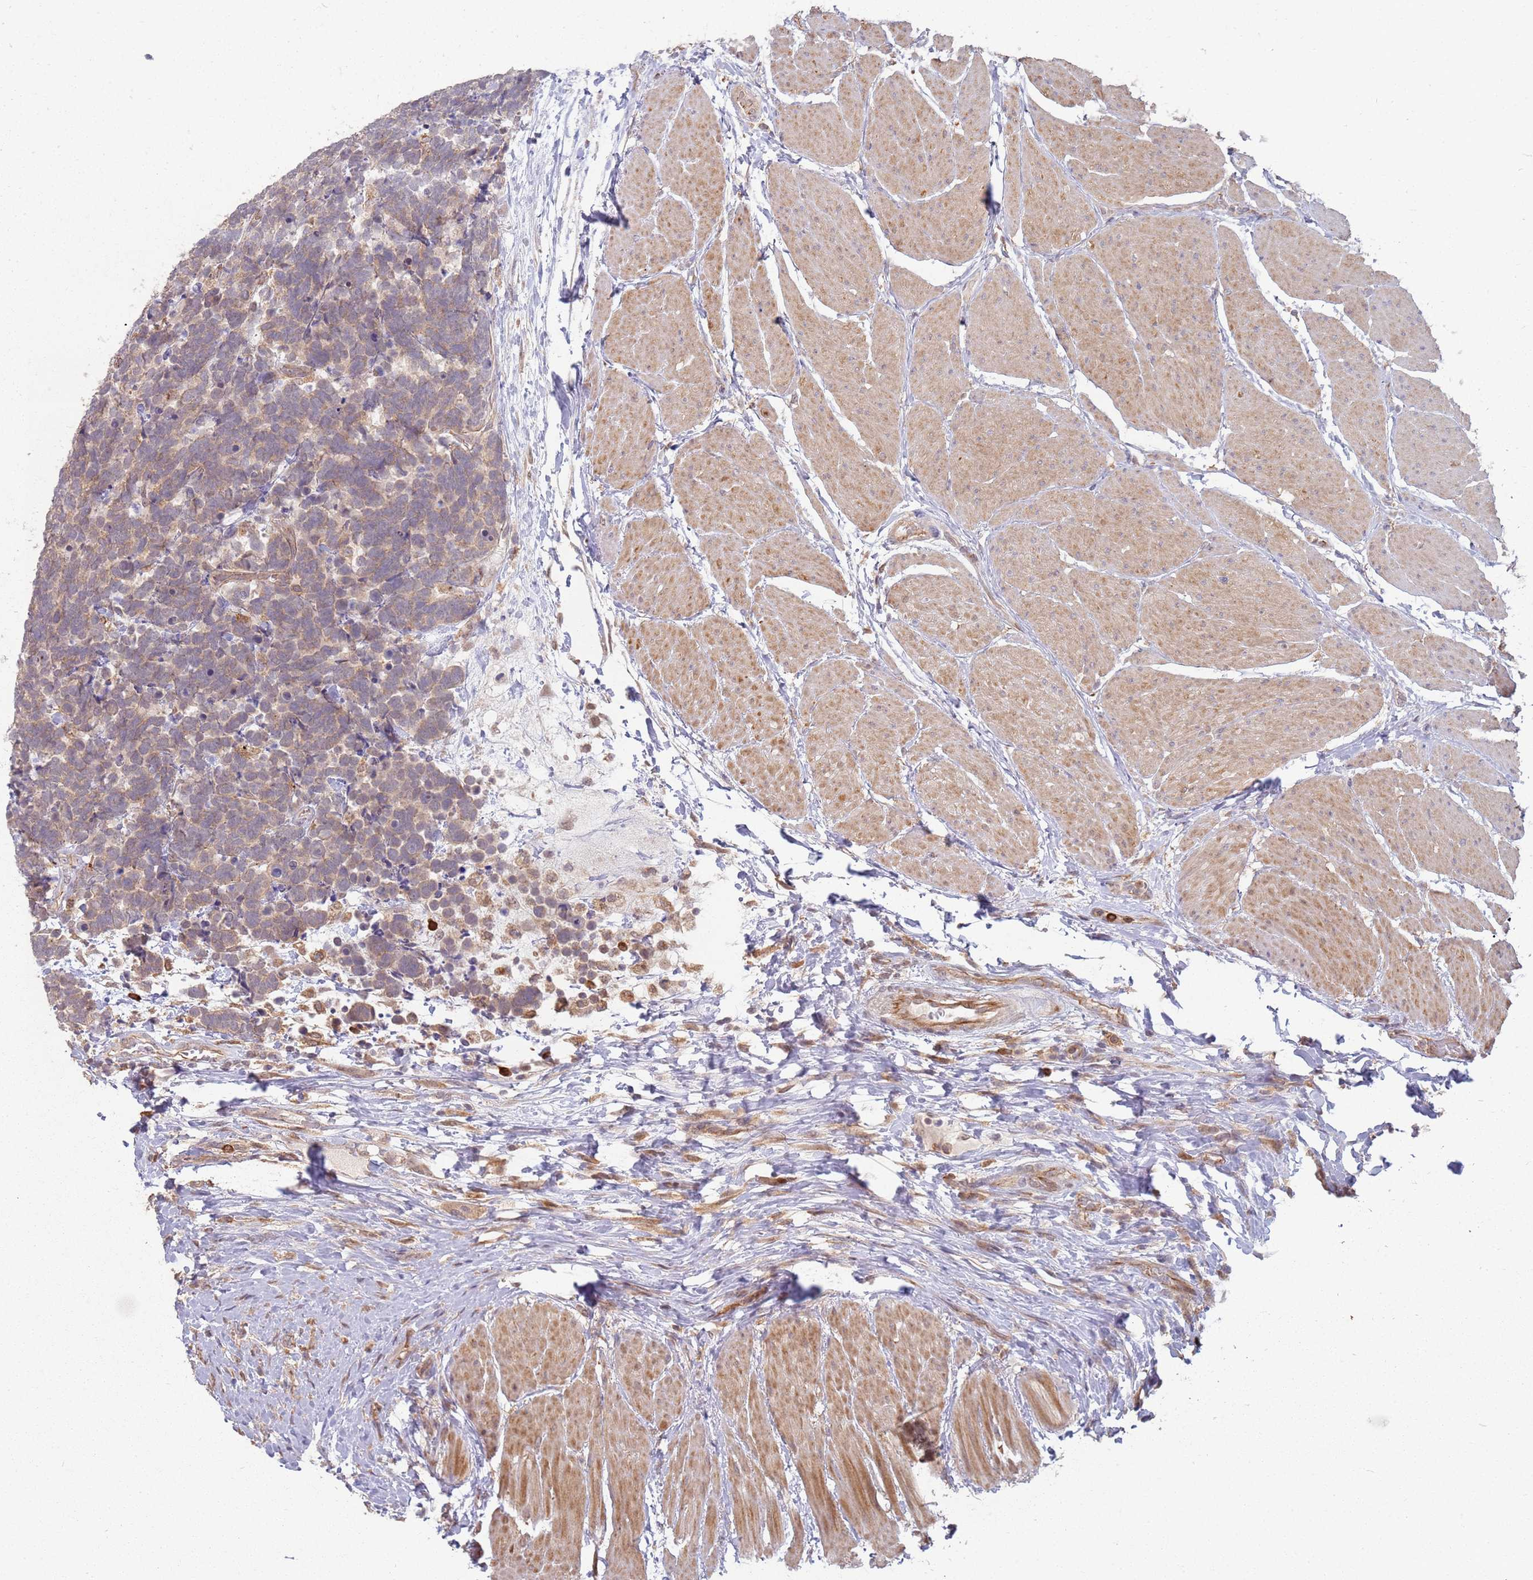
{"staining": {"intensity": "weak", "quantity": ">75%", "location": "cytoplasmic/membranous"}, "tissue": "carcinoid", "cell_type": "Tumor cells", "image_type": "cancer", "snomed": [{"axis": "morphology", "description": "Carcinoma, NOS"}, {"axis": "morphology", "description": "Carcinoid, malignant, NOS"}, {"axis": "topography", "description": "Urinary bladder"}], "caption": "Tumor cells reveal low levels of weak cytoplasmic/membranous staining in approximately >75% of cells in carcinoid. Using DAB (brown) and hematoxylin (blue) stains, captured at high magnification using brightfield microscopy.", "gene": "MPEG1", "patient": {"sex": "male", "age": 57}}